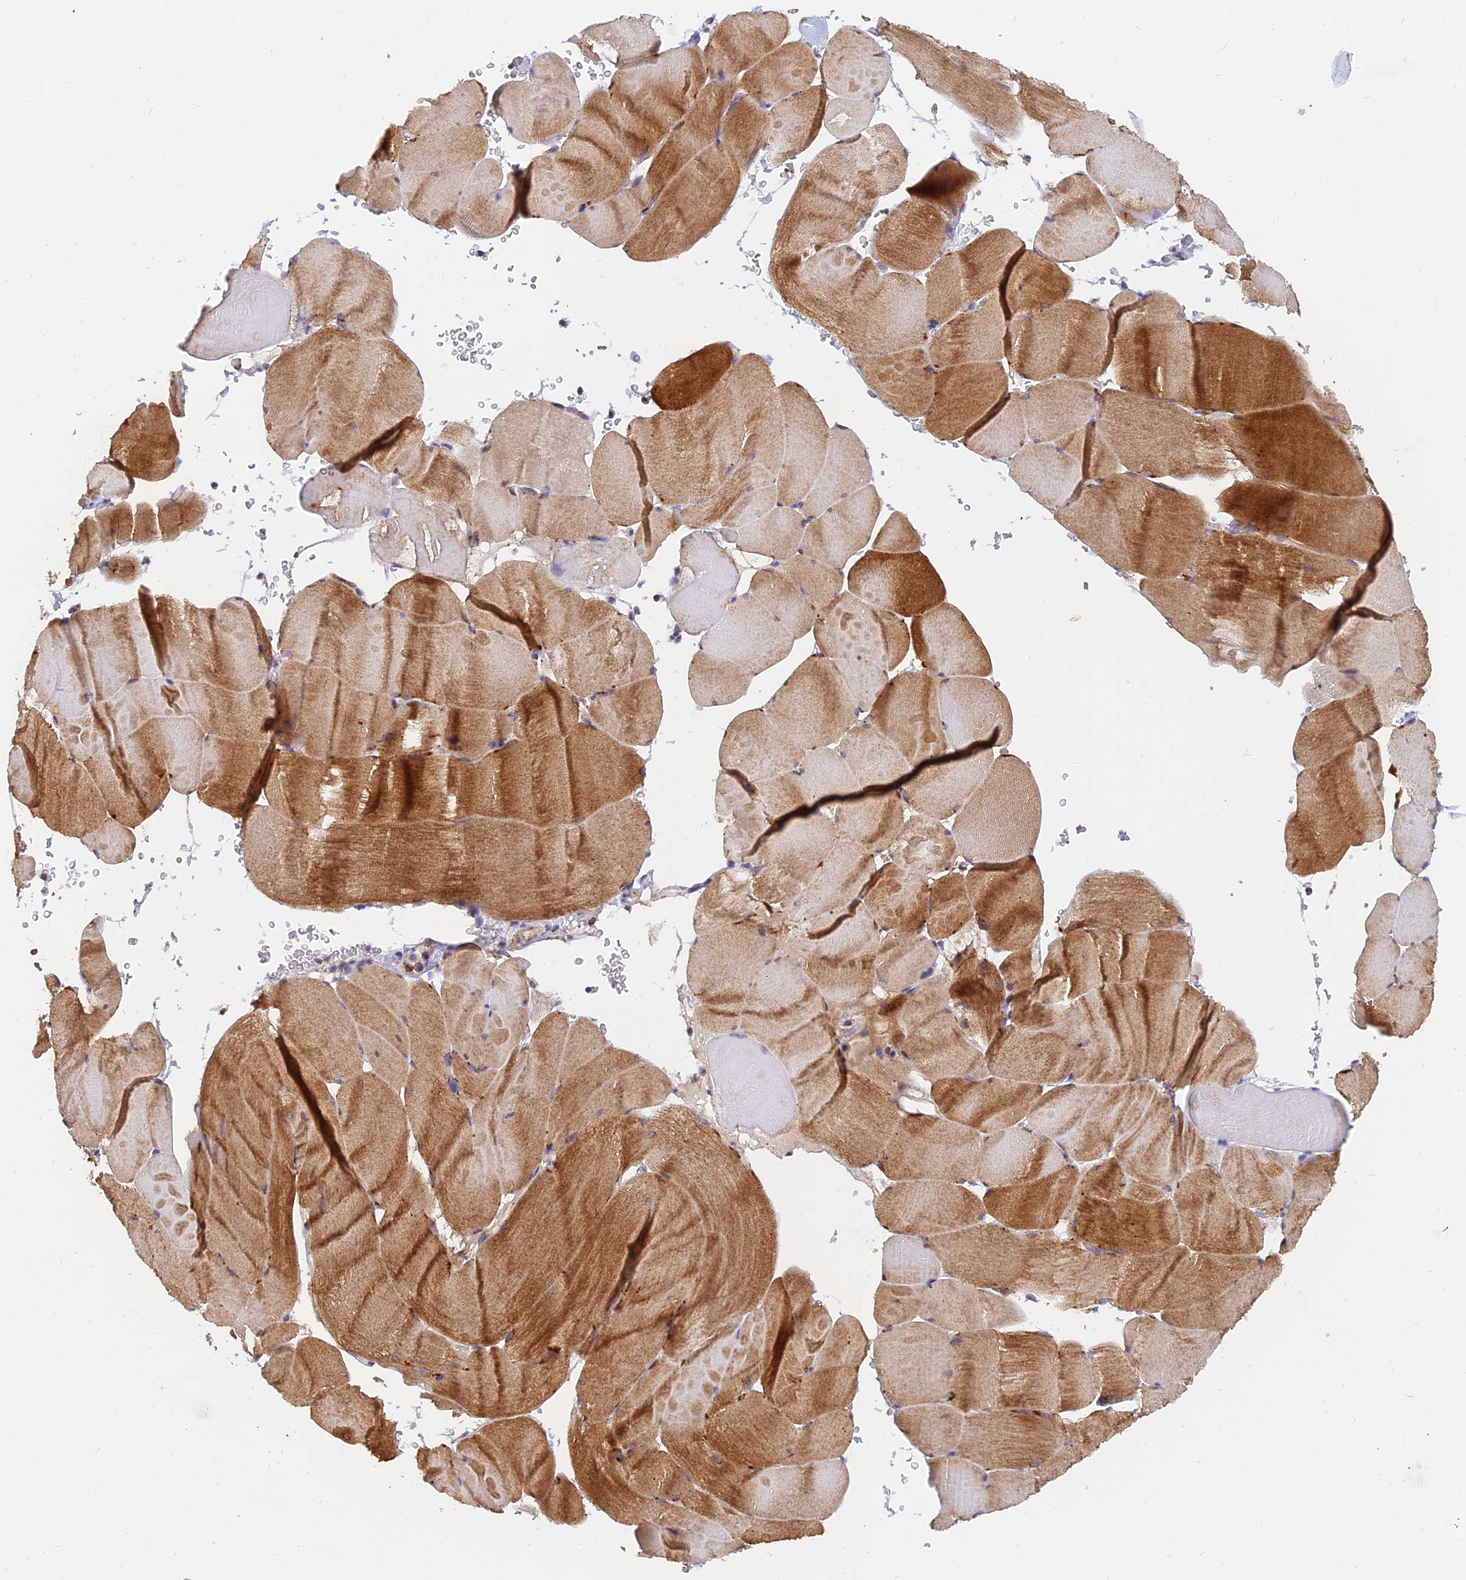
{"staining": {"intensity": "moderate", "quantity": ">75%", "location": "cytoplasmic/membranous"}, "tissue": "skeletal muscle", "cell_type": "Myocytes", "image_type": "normal", "snomed": [{"axis": "morphology", "description": "Normal tissue, NOS"}, {"axis": "topography", "description": "Skeletal muscle"}], "caption": "Immunohistochemical staining of unremarkable skeletal muscle reveals >75% levels of moderate cytoplasmic/membranous protein staining in approximately >75% of myocytes.", "gene": "NDUFB6", "patient": {"sex": "male", "age": 62}}